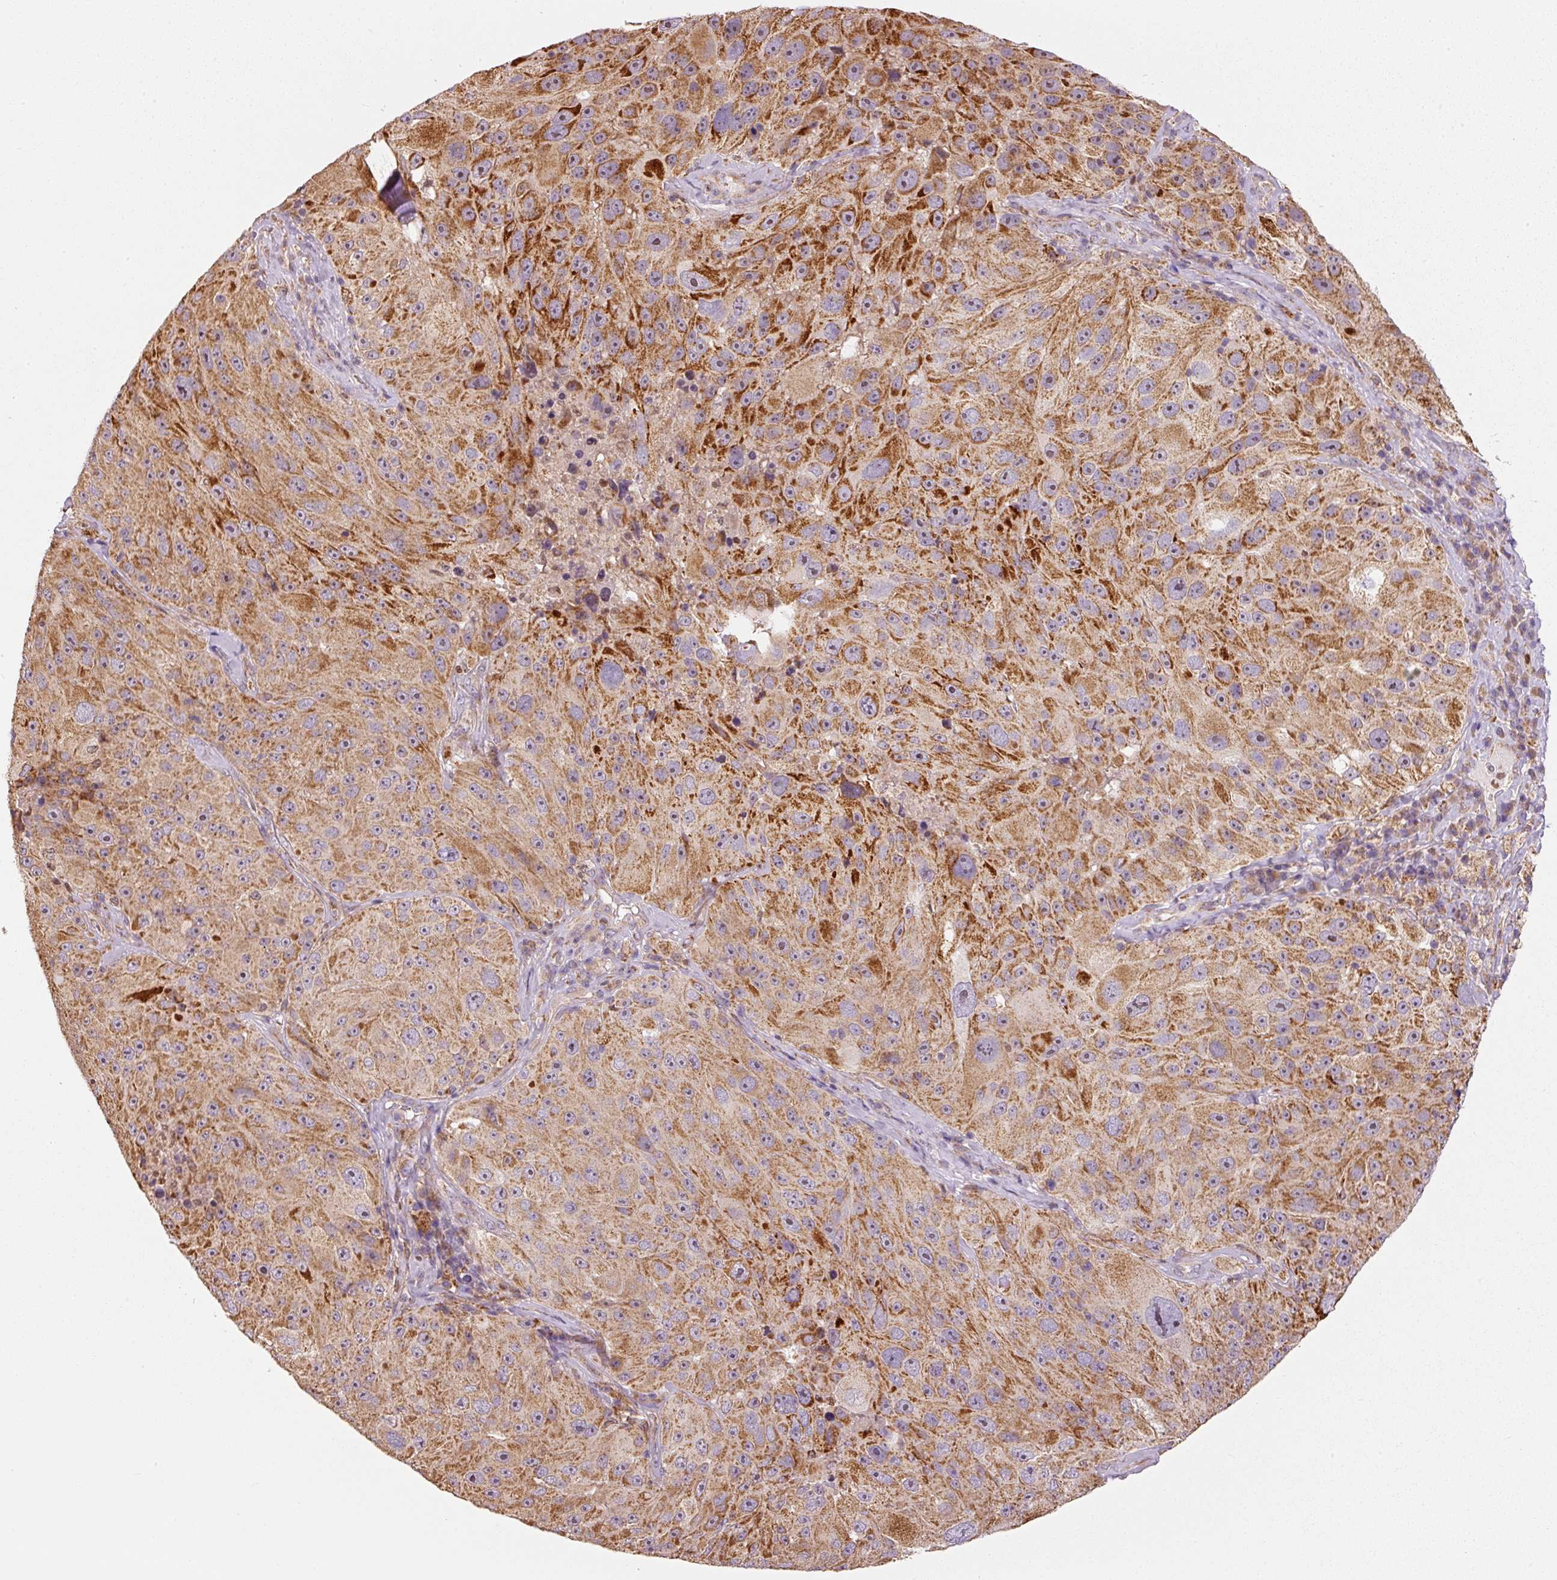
{"staining": {"intensity": "moderate", "quantity": ">75%", "location": "cytoplasmic/membranous"}, "tissue": "melanoma", "cell_type": "Tumor cells", "image_type": "cancer", "snomed": [{"axis": "morphology", "description": "Malignant melanoma, Metastatic site"}, {"axis": "topography", "description": "Lymph node"}], "caption": "Melanoma stained for a protein reveals moderate cytoplasmic/membranous positivity in tumor cells.", "gene": "MTHFD1L", "patient": {"sex": "male", "age": 62}}